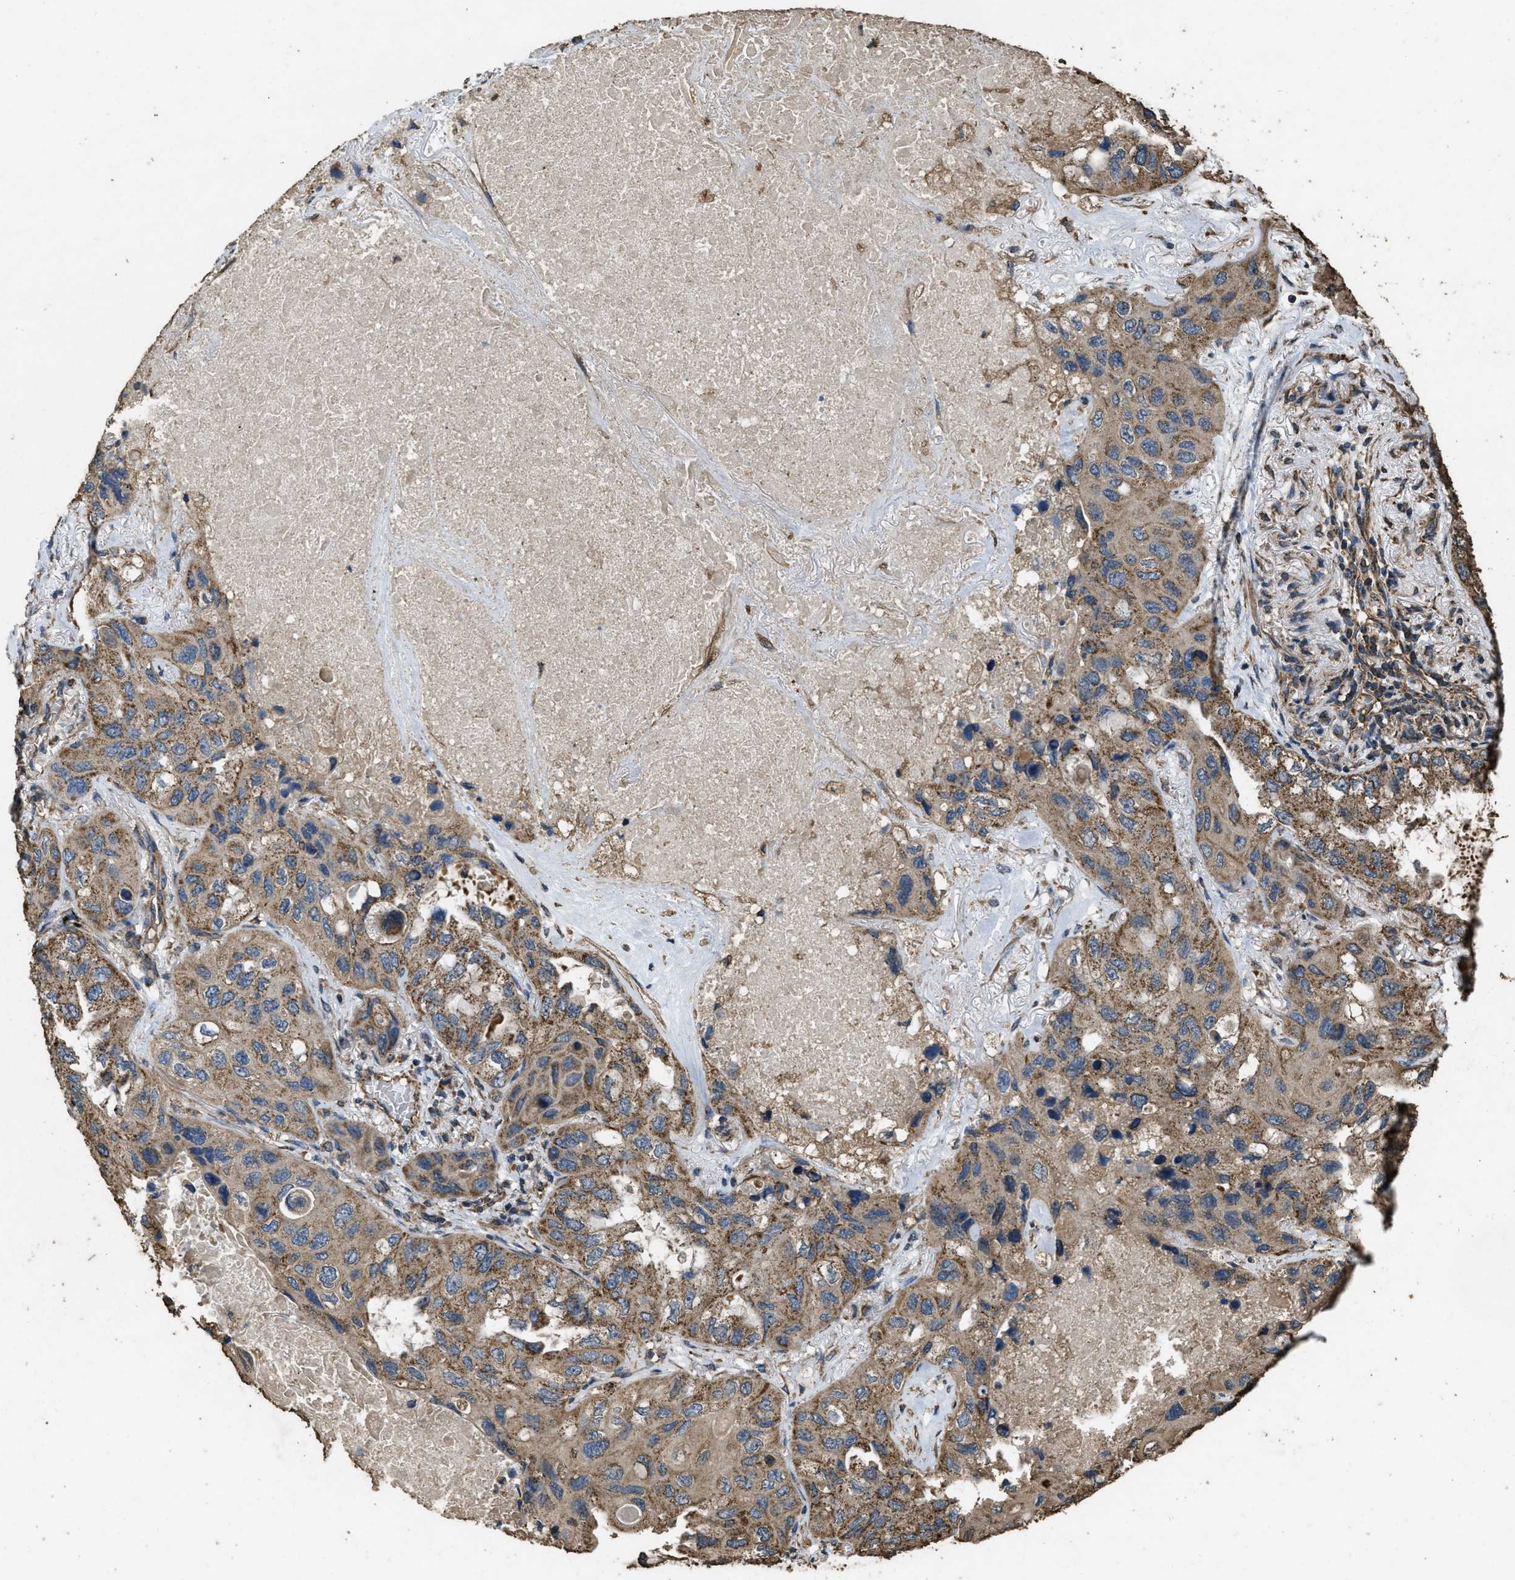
{"staining": {"intensity": "moderate", "quantity": ">75%", "location": "cytoplasmic/membranous"}, "tissue": "lung cancer", "cell_type": "Tumor cells", "image_type": "cancer", "snomed": [{"axis": "morphology", "description": "Squamous cell carcinoma, NOS"}, {"axis": "topography", "description": "Lung"}], "caption": "A histopathology image showing moderate cytoplasmic/membranous positivity in about >75% of tumor cells in lung cancer, as visualized by brown immunohistochemical staining.", "gene": "CYRIA", "patient": {"sex": "female", "age": 73}}